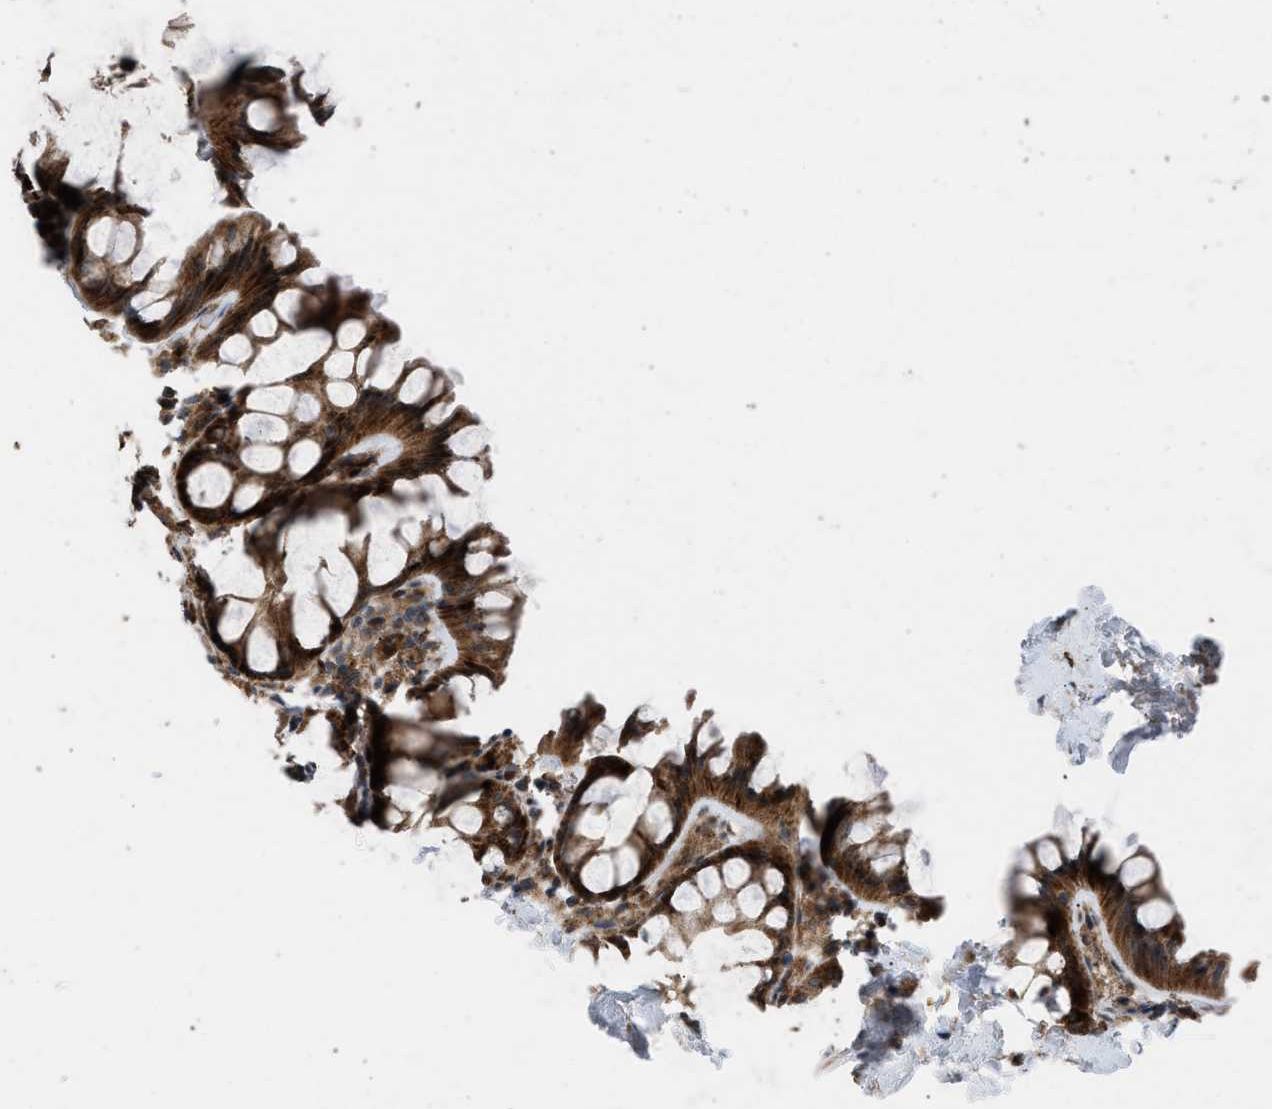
{"staining": {"intensity": "moderate", "quantity": ">75%", "location": "cytoplasmic/membranous"}, "tissue": "colon", "cell_type": "Endothelial cells", "image_type": "normal", "snomed": [{"axis": "morphology", "description": "Normal tissue, NOS"}, {"axis": "topography", "description": "Colon"}], "caption": "A high-resolution micrograph shows IHC staining of normal colon, which exhibits moderate cytoplasmic/membranous expression in approximately >75% of endothelial cells. Immunohistochemistry (ihc) stains the protein in brown and the nuclei are stained blue.", "gene": "AP3M2", "patient": {"sex": "female", "age": 55}}